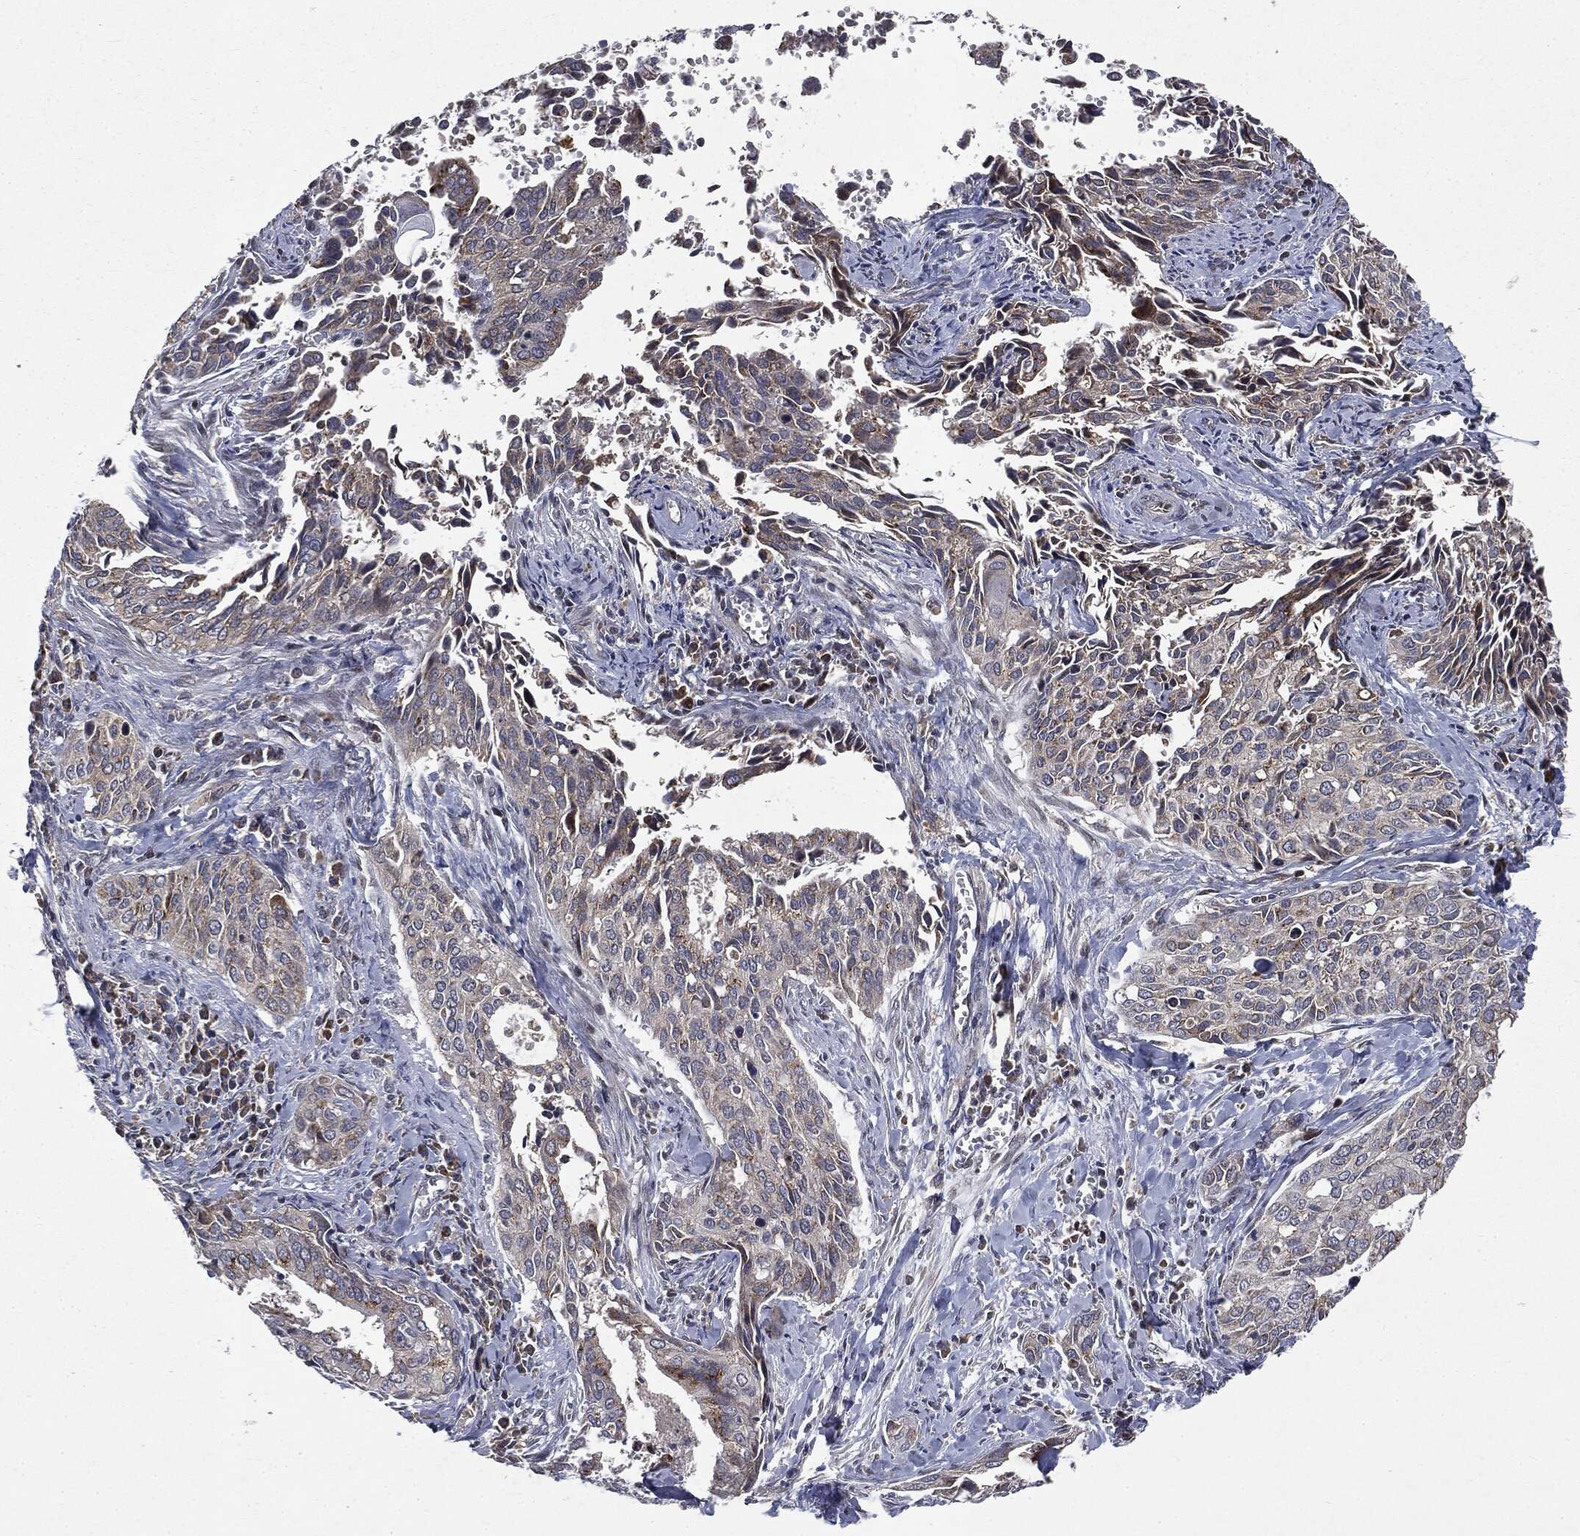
{"staining": {"intensity": "moderate", "quantity": "<25%", "location": "cytoplasmic/membranous"}, "tissue": "cervical cancer", "cell_type": "Tumor cells", "image_type": "cancer", "snomed": [{"axis": "morphology", "description": "Squamous cell carcinoma, NOS"}, {"axis": "topography", "description": "Cervix"}], "caption": "Protein expression analysis of cervical squamous cell carcinoma exhibits moderate cytoplasmic/membranous positivity in about <25% of tumor cells.", "gene": "PLPPR2", "patient": {"sex": "female", "age": 29}}